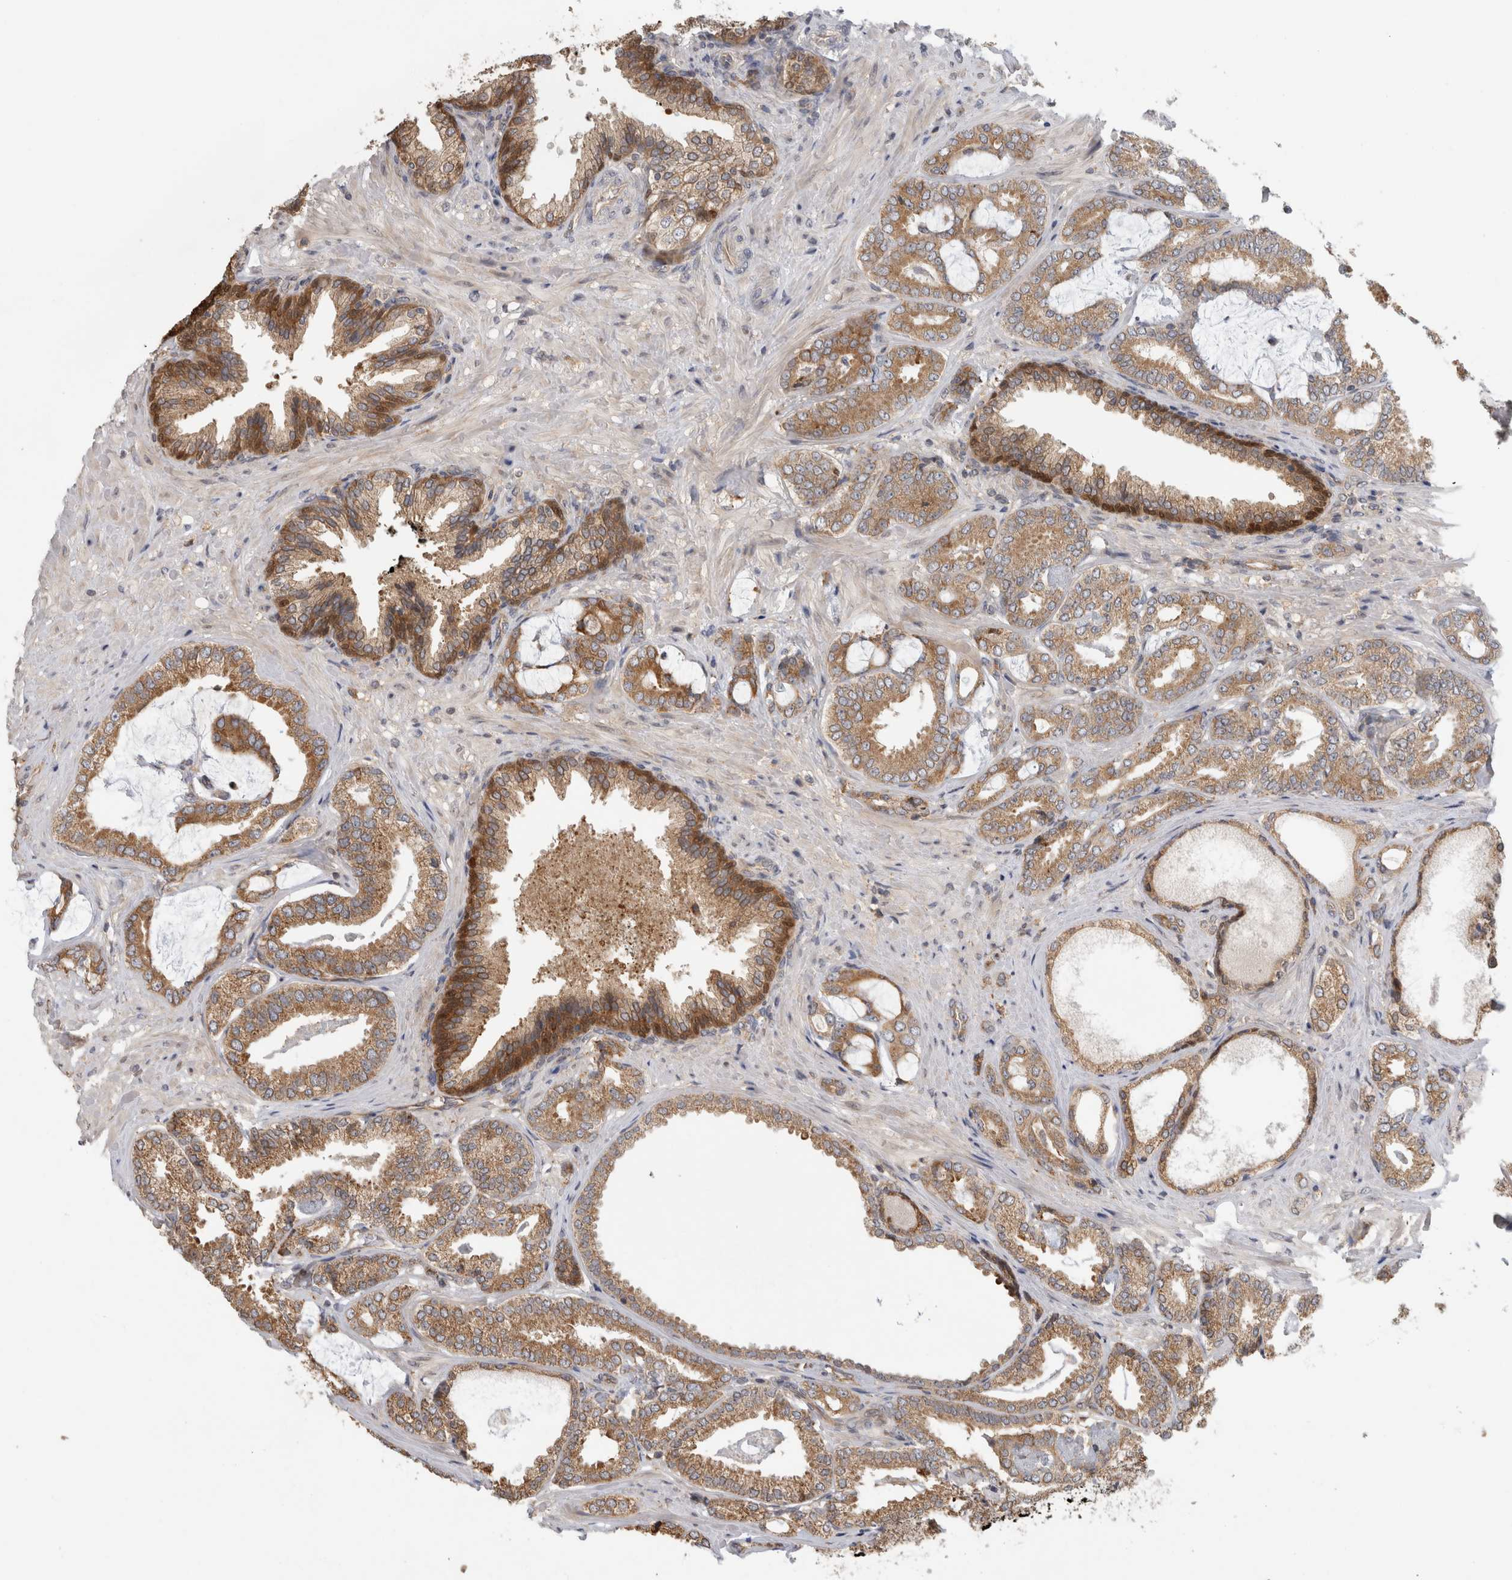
{"staining": {"intensity": "moderate", "quantity": ">75%", "location": "cytoplasmic/membranous"}, "tissue": "prostate cancer", "cell_type": "Tumor cells", "image_type": "cancer", "snomed": [{"axis": "morphology", "description": "Adenocarcinoma, Low grade"}, {"axis": "topography", "description": "Prostate"}], "caption": "Human prostate cancer (adenocarcinoma (low-grade)) stained for a protein (brown) shows moderate cytoplasmic/membranous positive staining in about >75% of tumor cells.", "gene": "PARP6", "patient": {"sex": "male", "age": 71}}